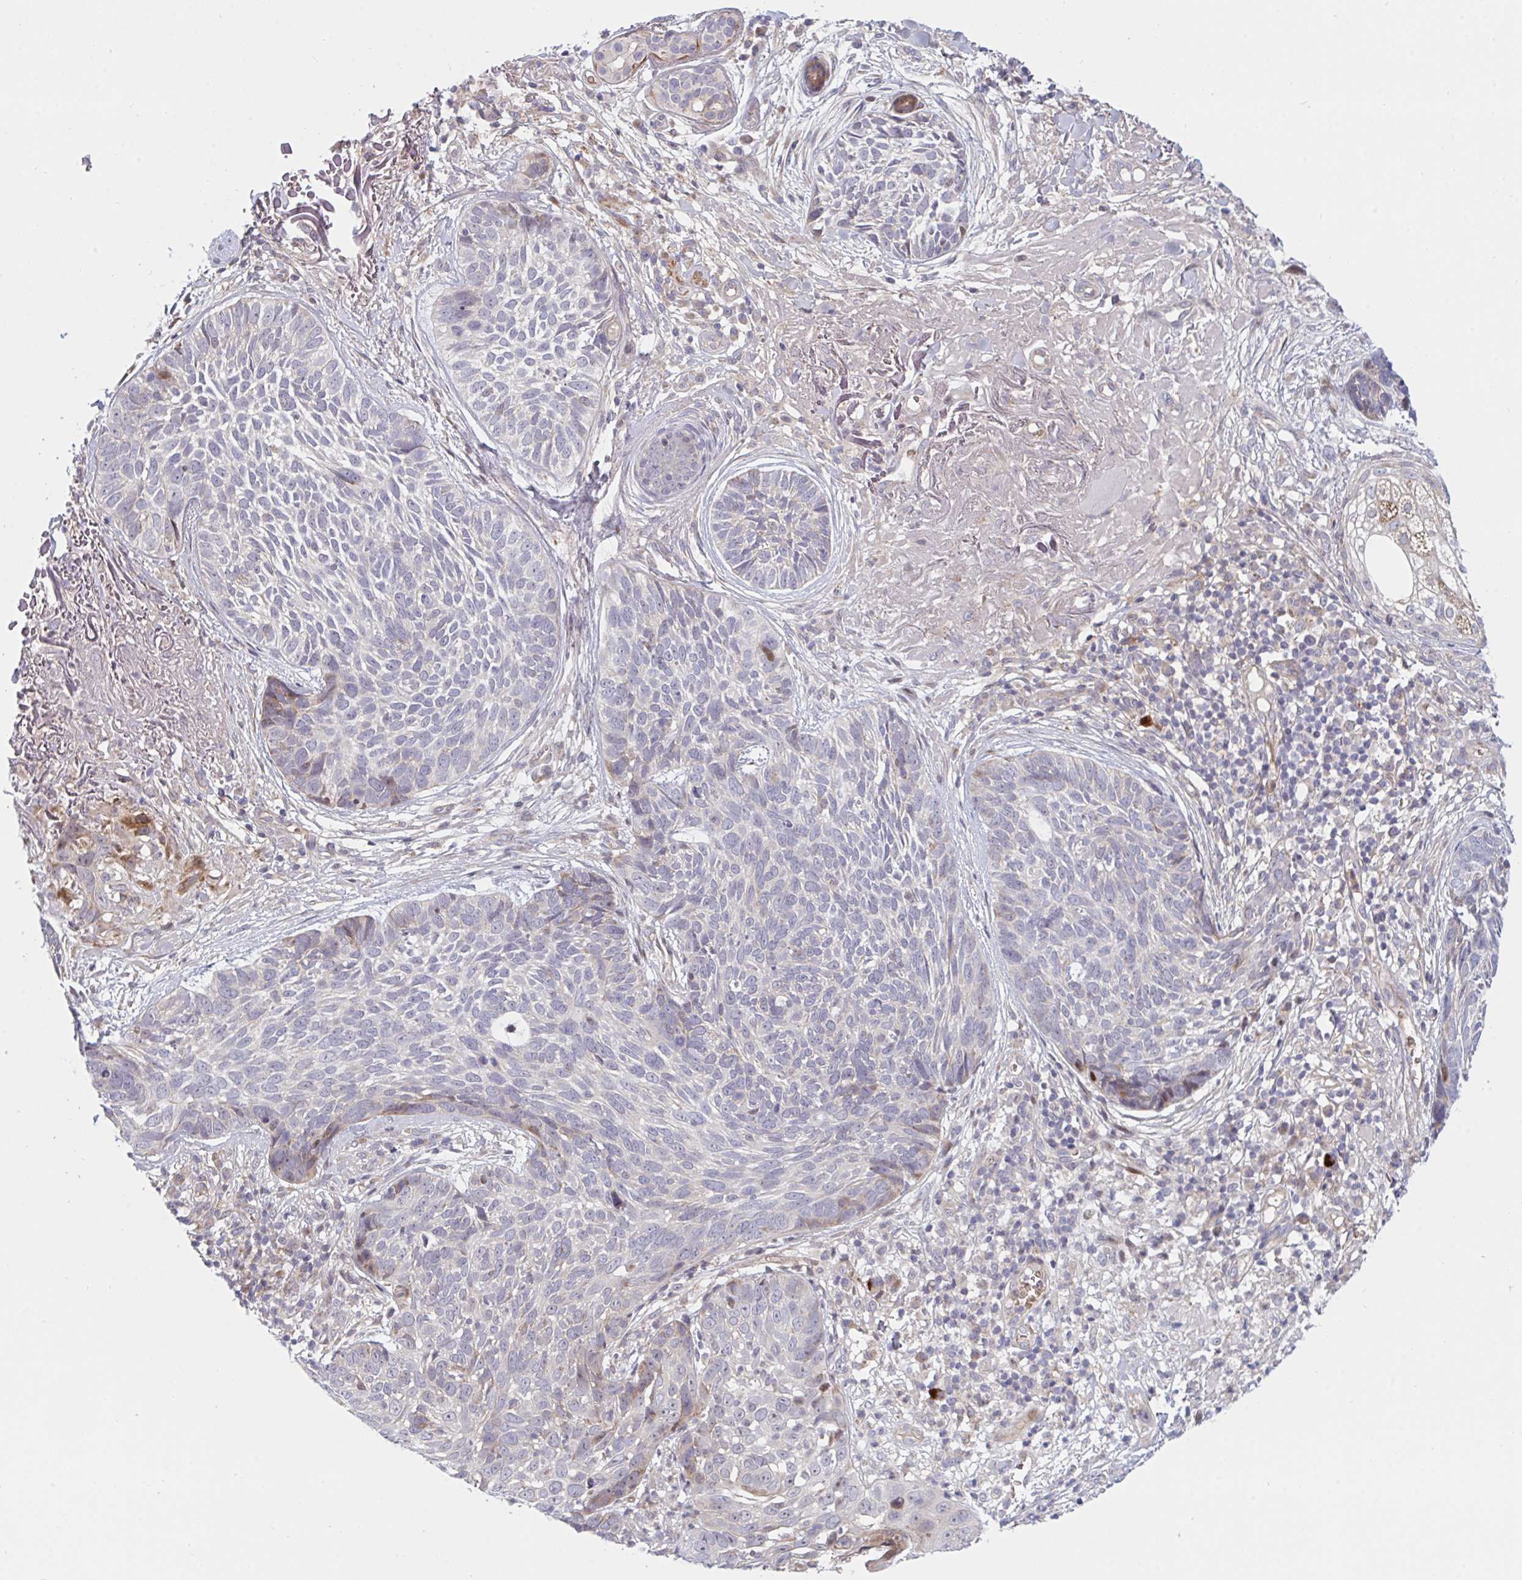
{"staining": {"intensity": "negative", "quantity": "none", "location": "none"}, "tissue": "skin cancer", "cell_type": "Tumor cells", "image_type": "cancer", "snomed": [{"axis": "morphology", "description": "Basal cell carcinoma"}, {"axis": "topography", "description": "Skin"}, {"axis": "topography", "description": "Skin of face"}], "caption": "The histopathology image shows no staining of tumor cells in basal cell carcinoma (skin).", "gene": "TNFSF4", "patient": {"sex": "female", "age": 95}}